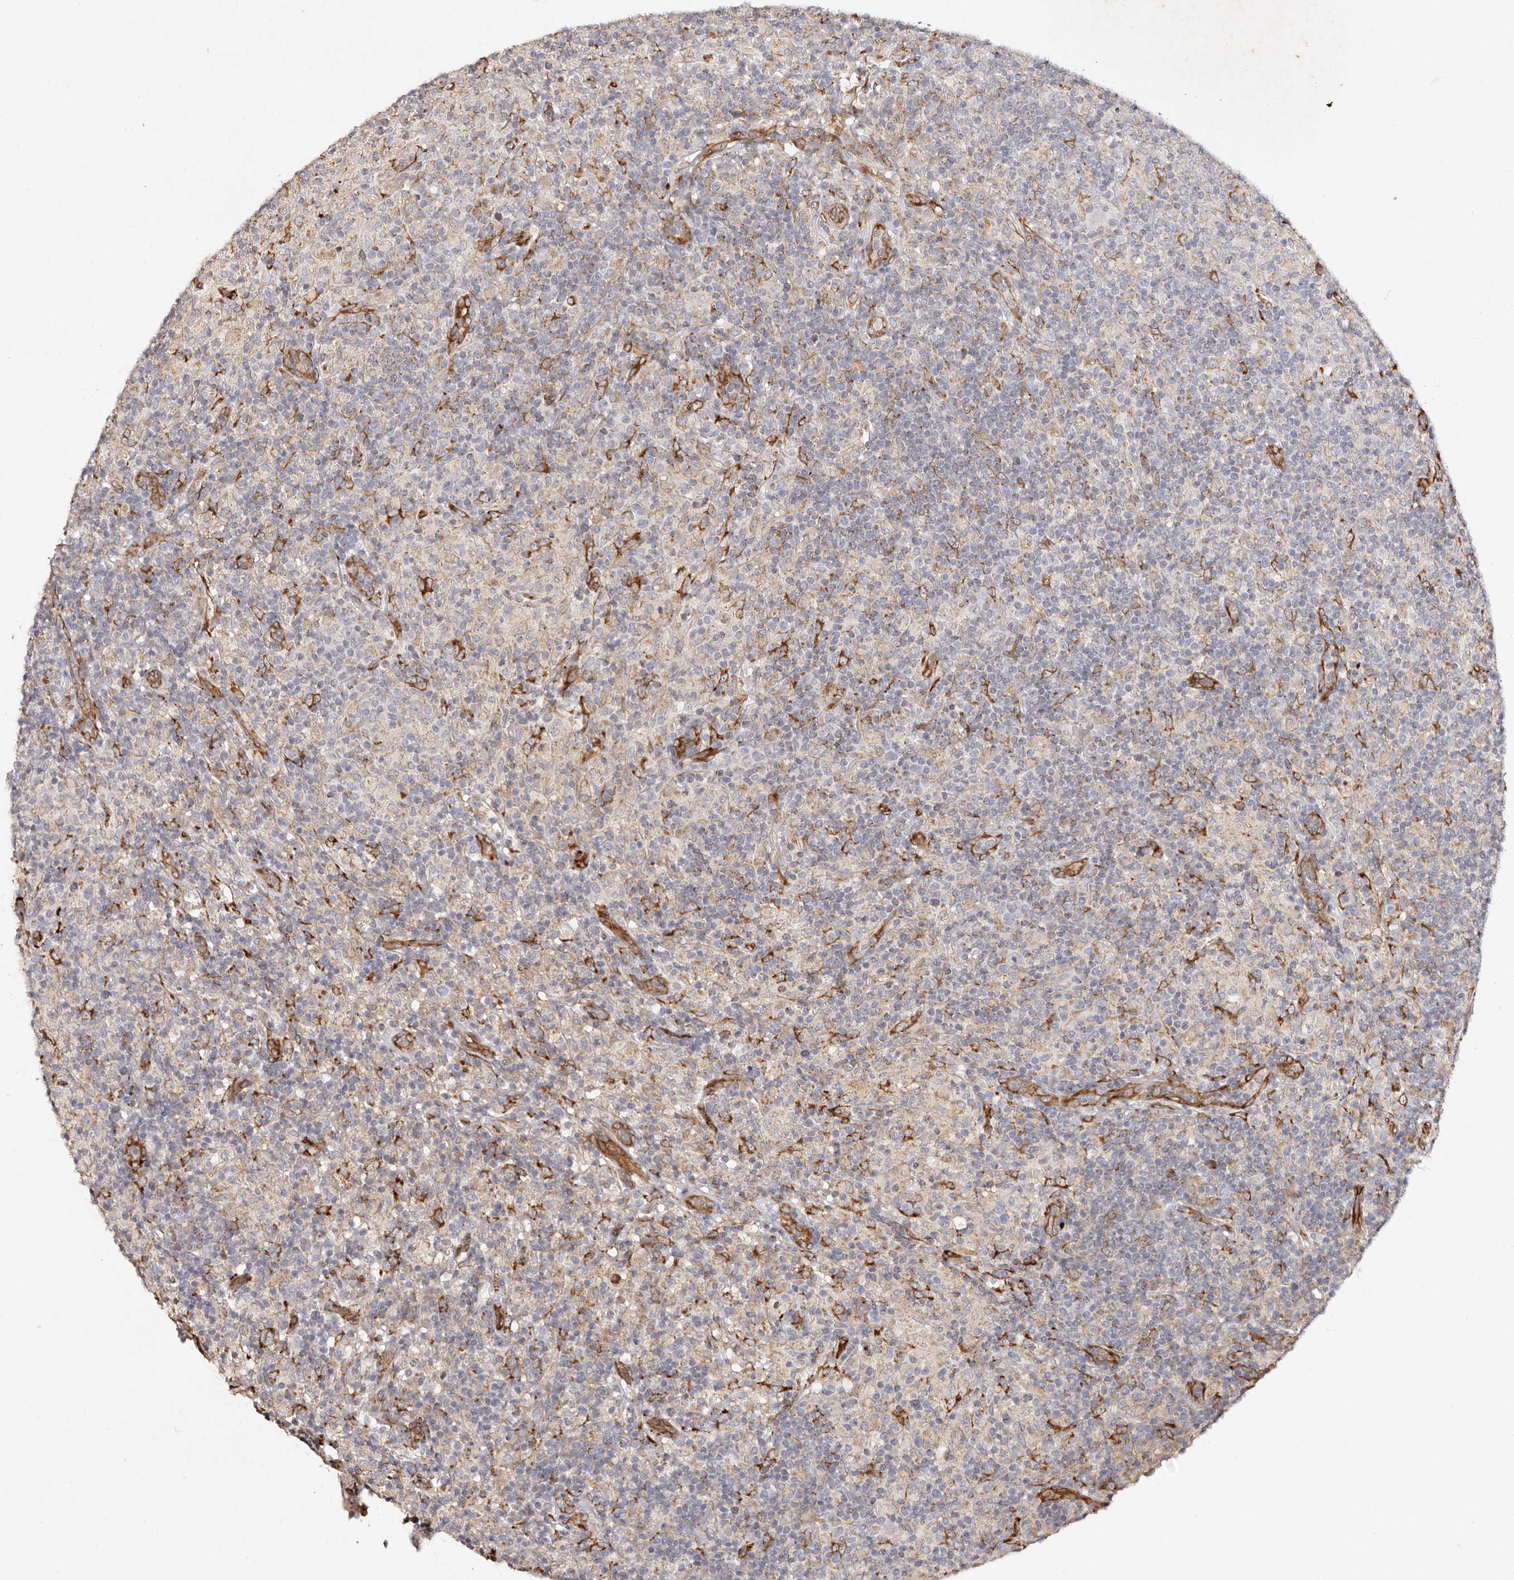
{"staining": {"intensity": "negative", "quantity": "none", "location": "none"}, "tissue": "lymphoma", "cell_type": "Tumor cells", "image_type": "cancer", "snomed": [{"axis": "morphology", "description": "Hodgkin's disease, NOS"}, {"axis": "topography", "description": "Lymph node"}], "caption": "The IHC histopathology image has no significant staining in tumor cells of lymphoma tissue.", "gene": "SERPINH1", "patient": {"sex": "male", "age": 70}}